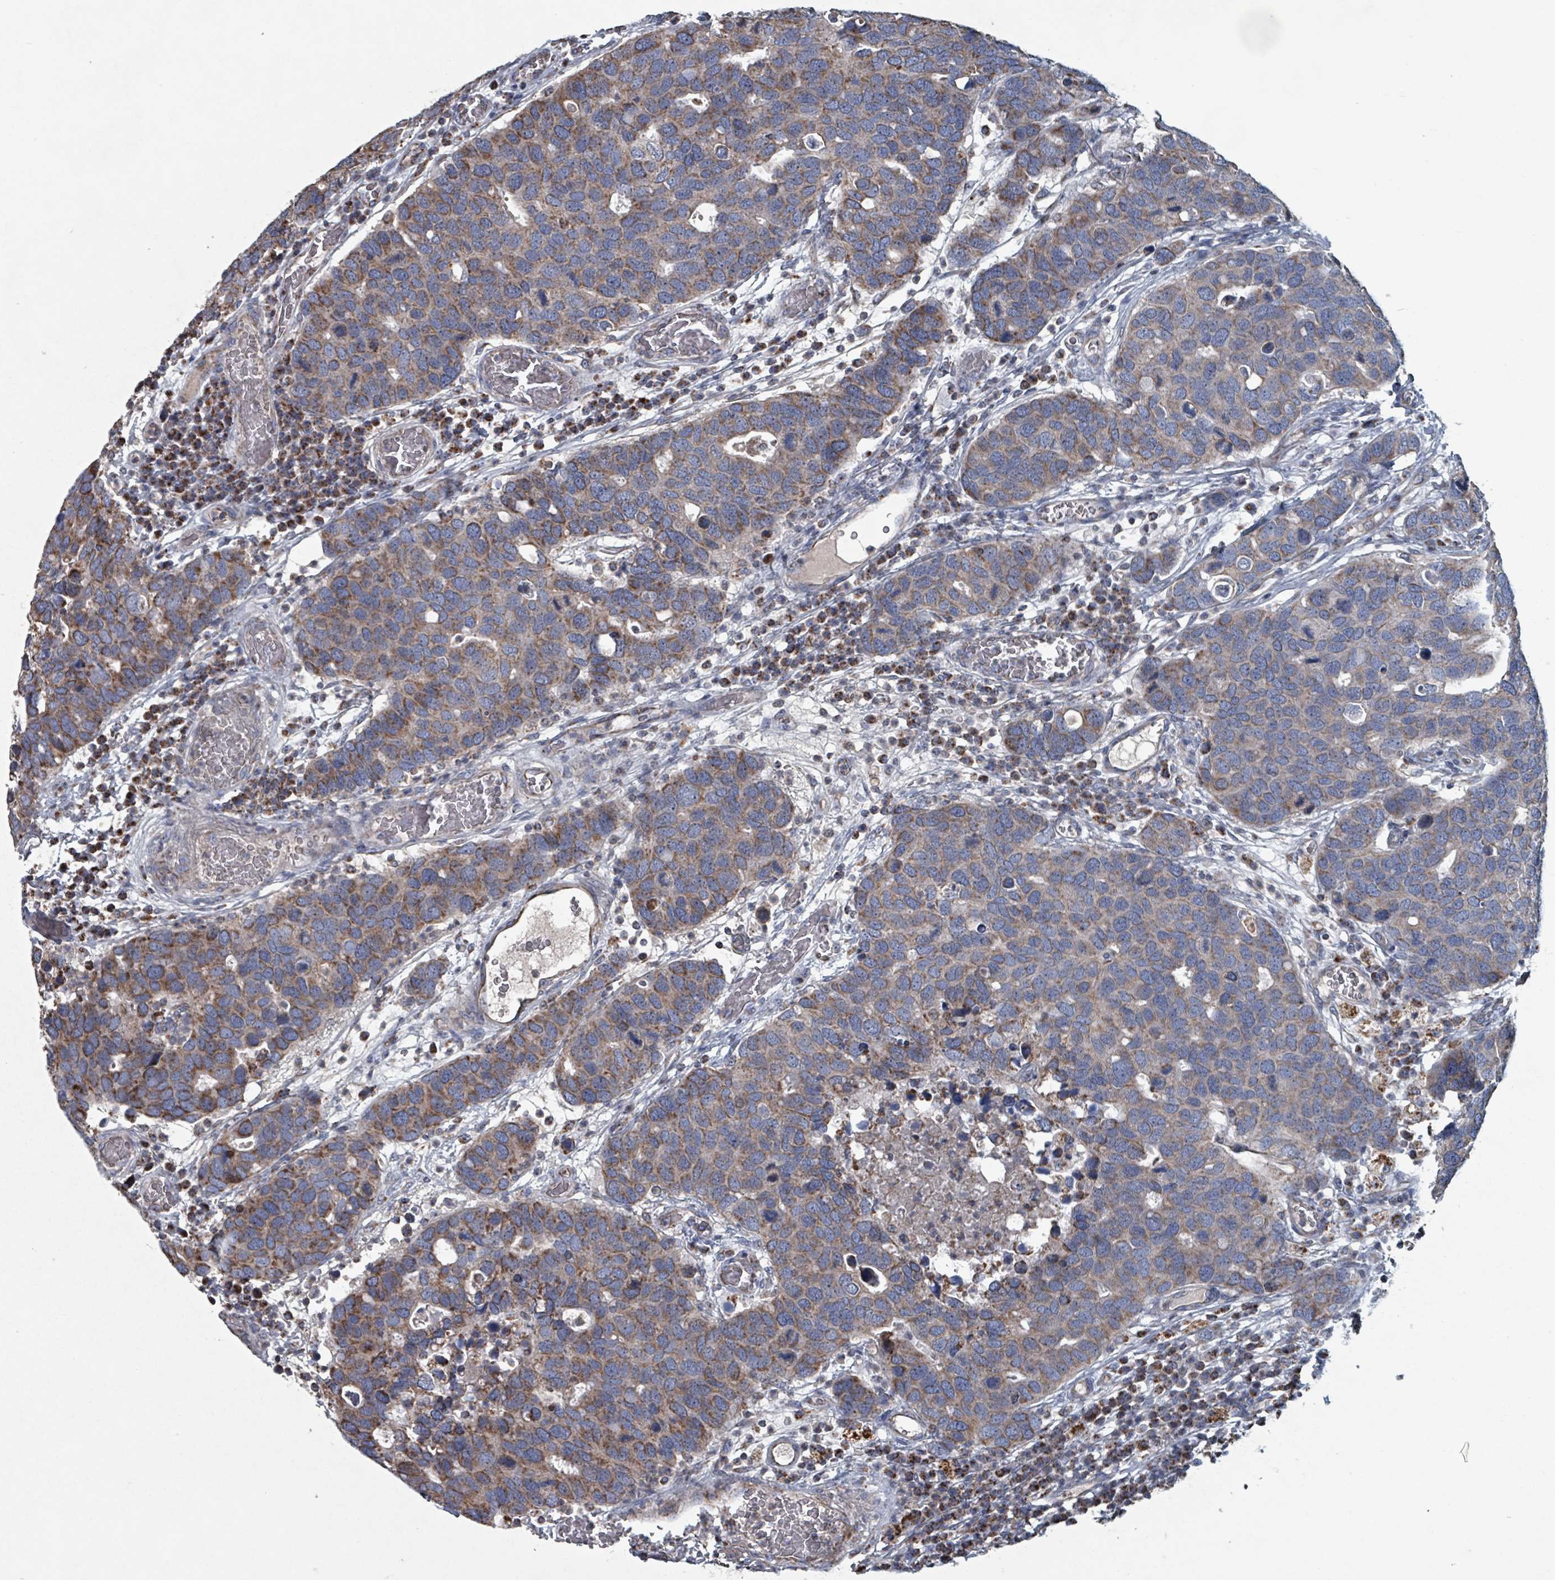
{"staining": {"intensity": "moderate", "quantity": "25%-75%", "location": "cytoplasmic/membranous"}, "tissue": "breast cancer", "cell_type": "Tumor cells", "image_type": "cancer", "snomed": [{"axis": "morphology", "description": "Duct carcinoma"}, {"axis": "topography", "description": "Breast"}], "caption": "There is medium levels of moderate cytoplasmic/membranous staining in tumor cells of infiltrating ductal carcinoma (breast), as demonstrated by immunohistochemical staining (brown color).", "gene": "ABHD18", "patient": {"sex": "female", "age": 83}}